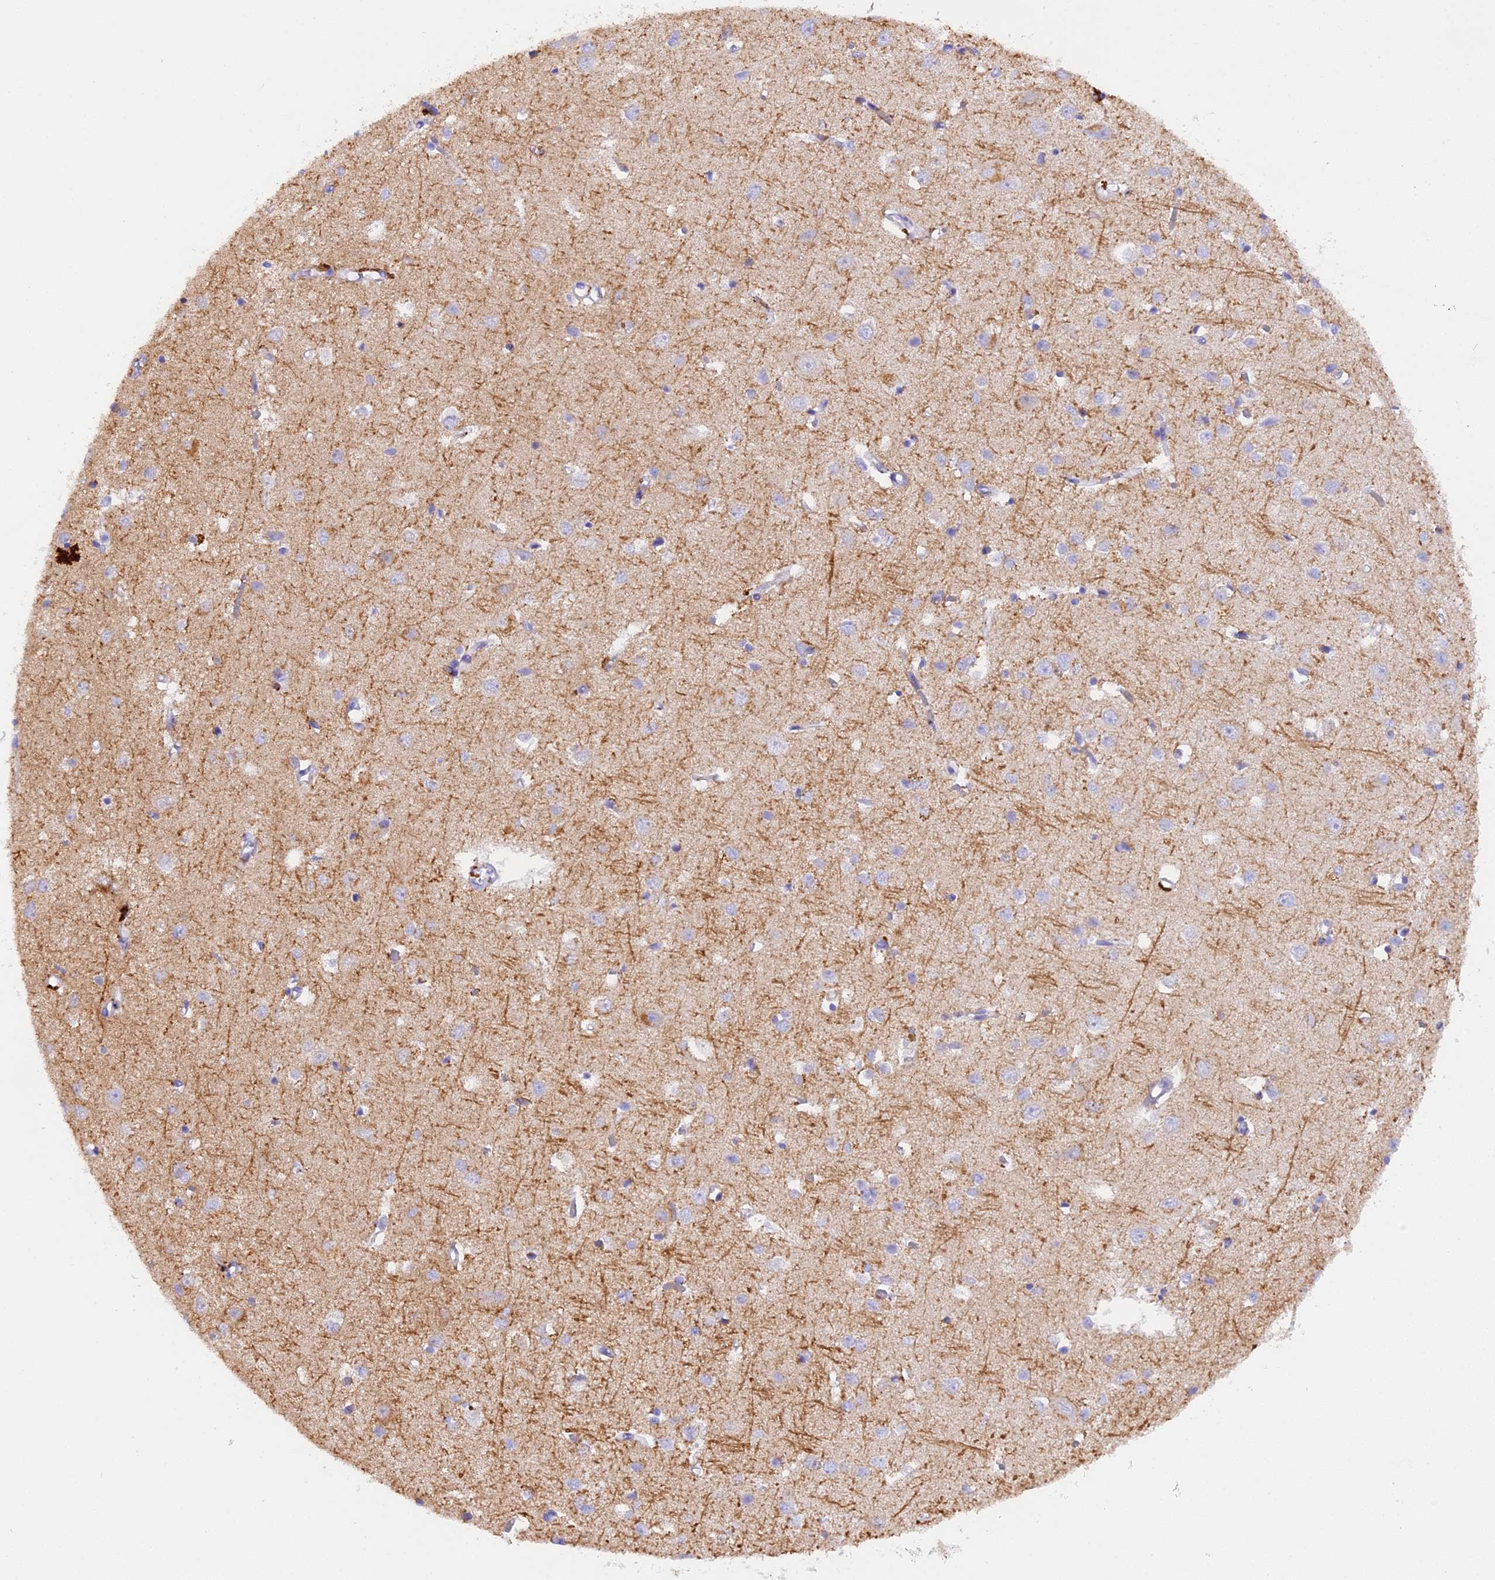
{"staining": {"intensity": "weak", "quantity": "25%-75%", "location": "cytoplasmic/membranous"}, "tissue": "cerebral cortex", "cell_type": "Endothelial cells", "image_type": "normal", "snomed": [{"axis": "morphology", "description": "Normal tissue, NOS"}, {"axis": "topography", "description": "Cerebral cortex"}], "caption": "DAB (3,3'-diaminobenzidine) immunohistochemical staining of normal cerebral cortex reveals weak cytoplasmic/membranous protein staining in about 25%-75% of endothelial cells.", "gene": "FAM193A", "patient": {"sex": "female", "age": 64}}